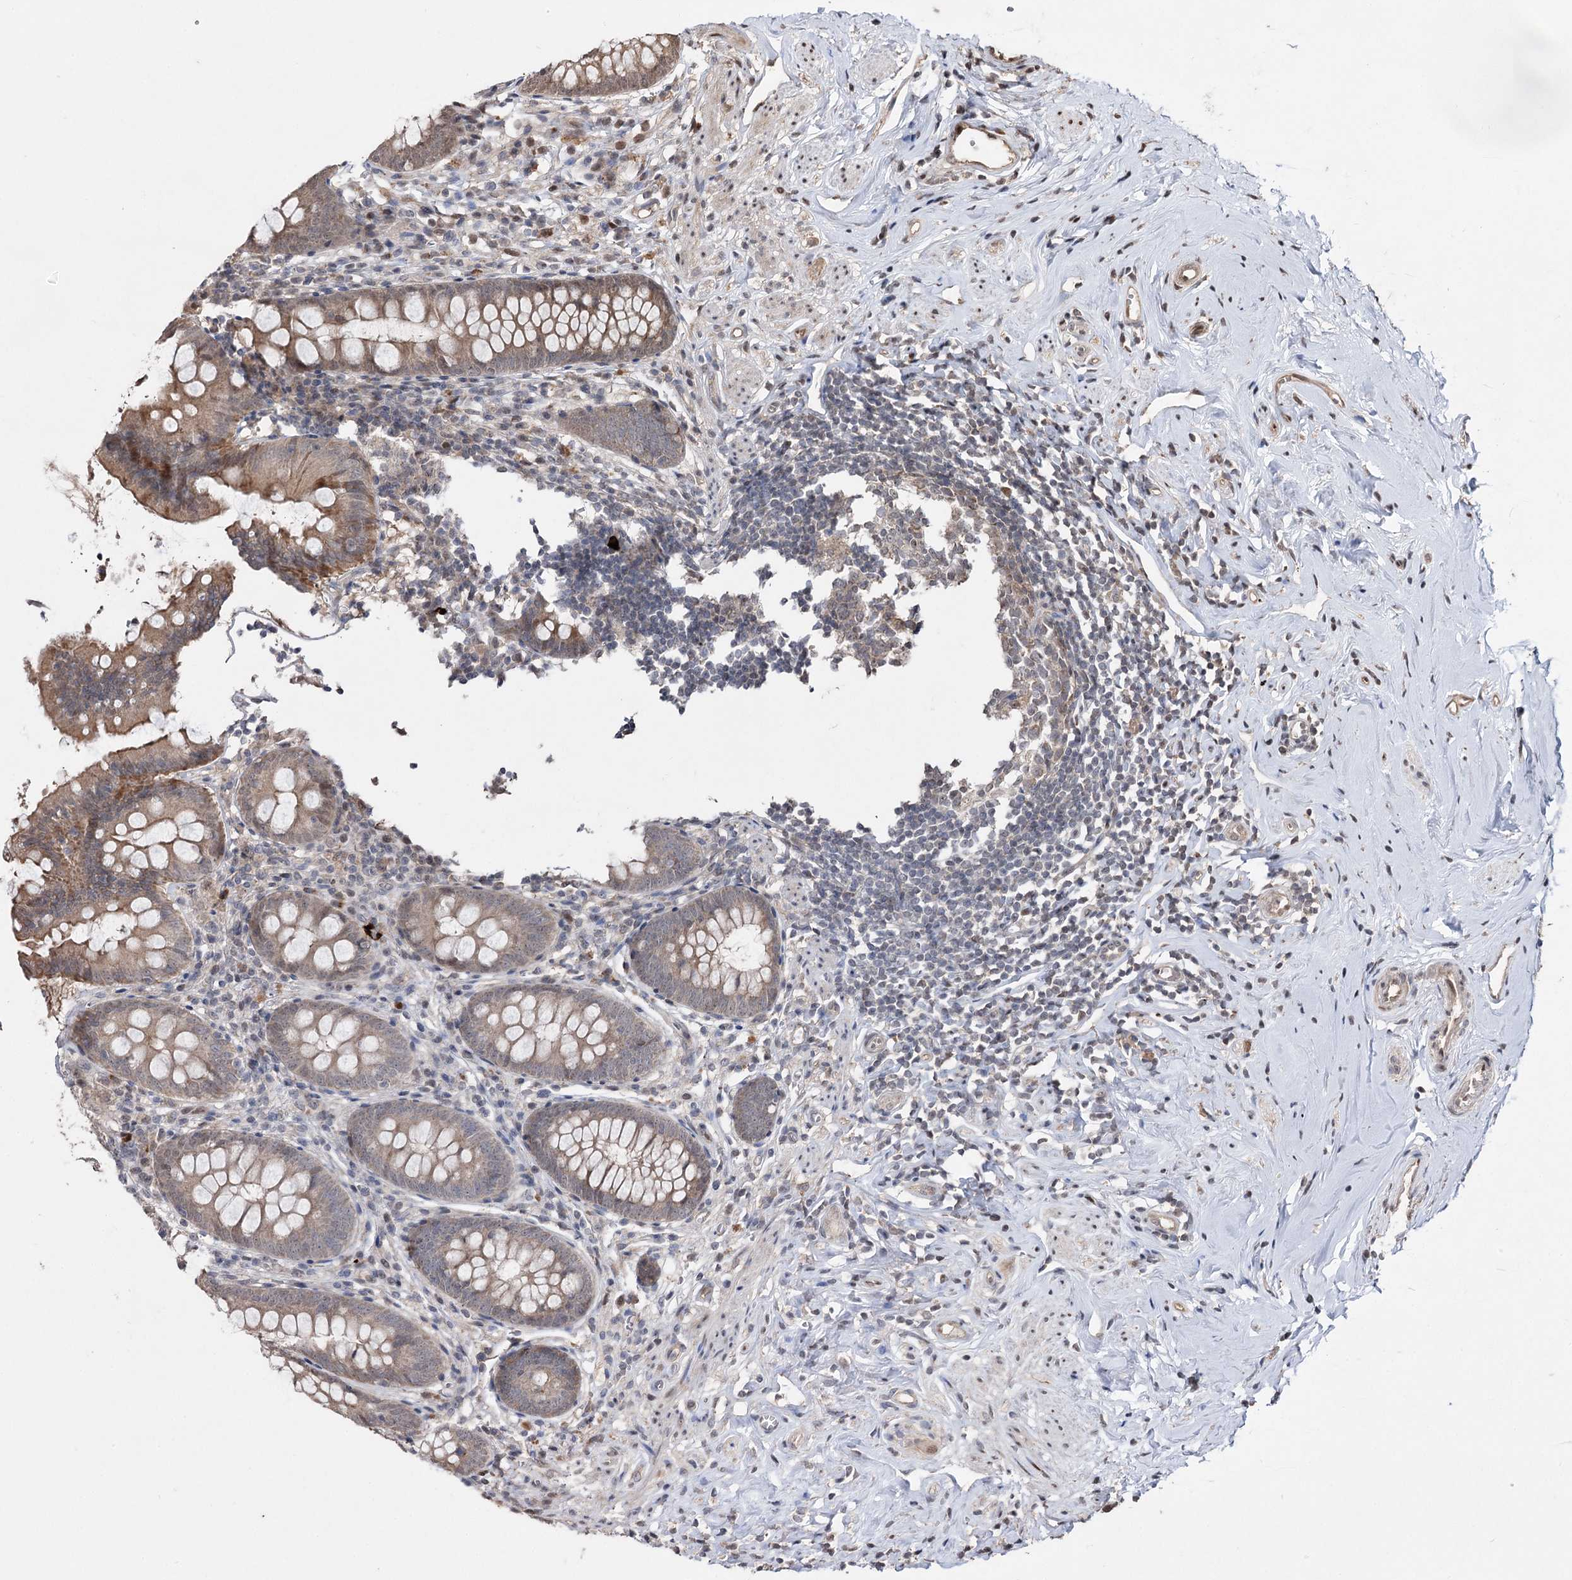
{"staining": {"intensity": "moderate", "quantity": ">75%", "location": "cytoplasmic/membranous"}, "tissue": "appendix", "cell_type": "Glandular cells", "image_type": "normal", "snomed": [{"axis": "morphology", "description": "Normal tissue, NOS"}, {"axis": "topography", "description": "Appendix"}], "caption": "Appendix stained for a protein exhibits moderate cytoplasmic/membranous positivity in glandular cells.", "gene": "CPNE8", "patient": {"sex": "female", "age": 51}}